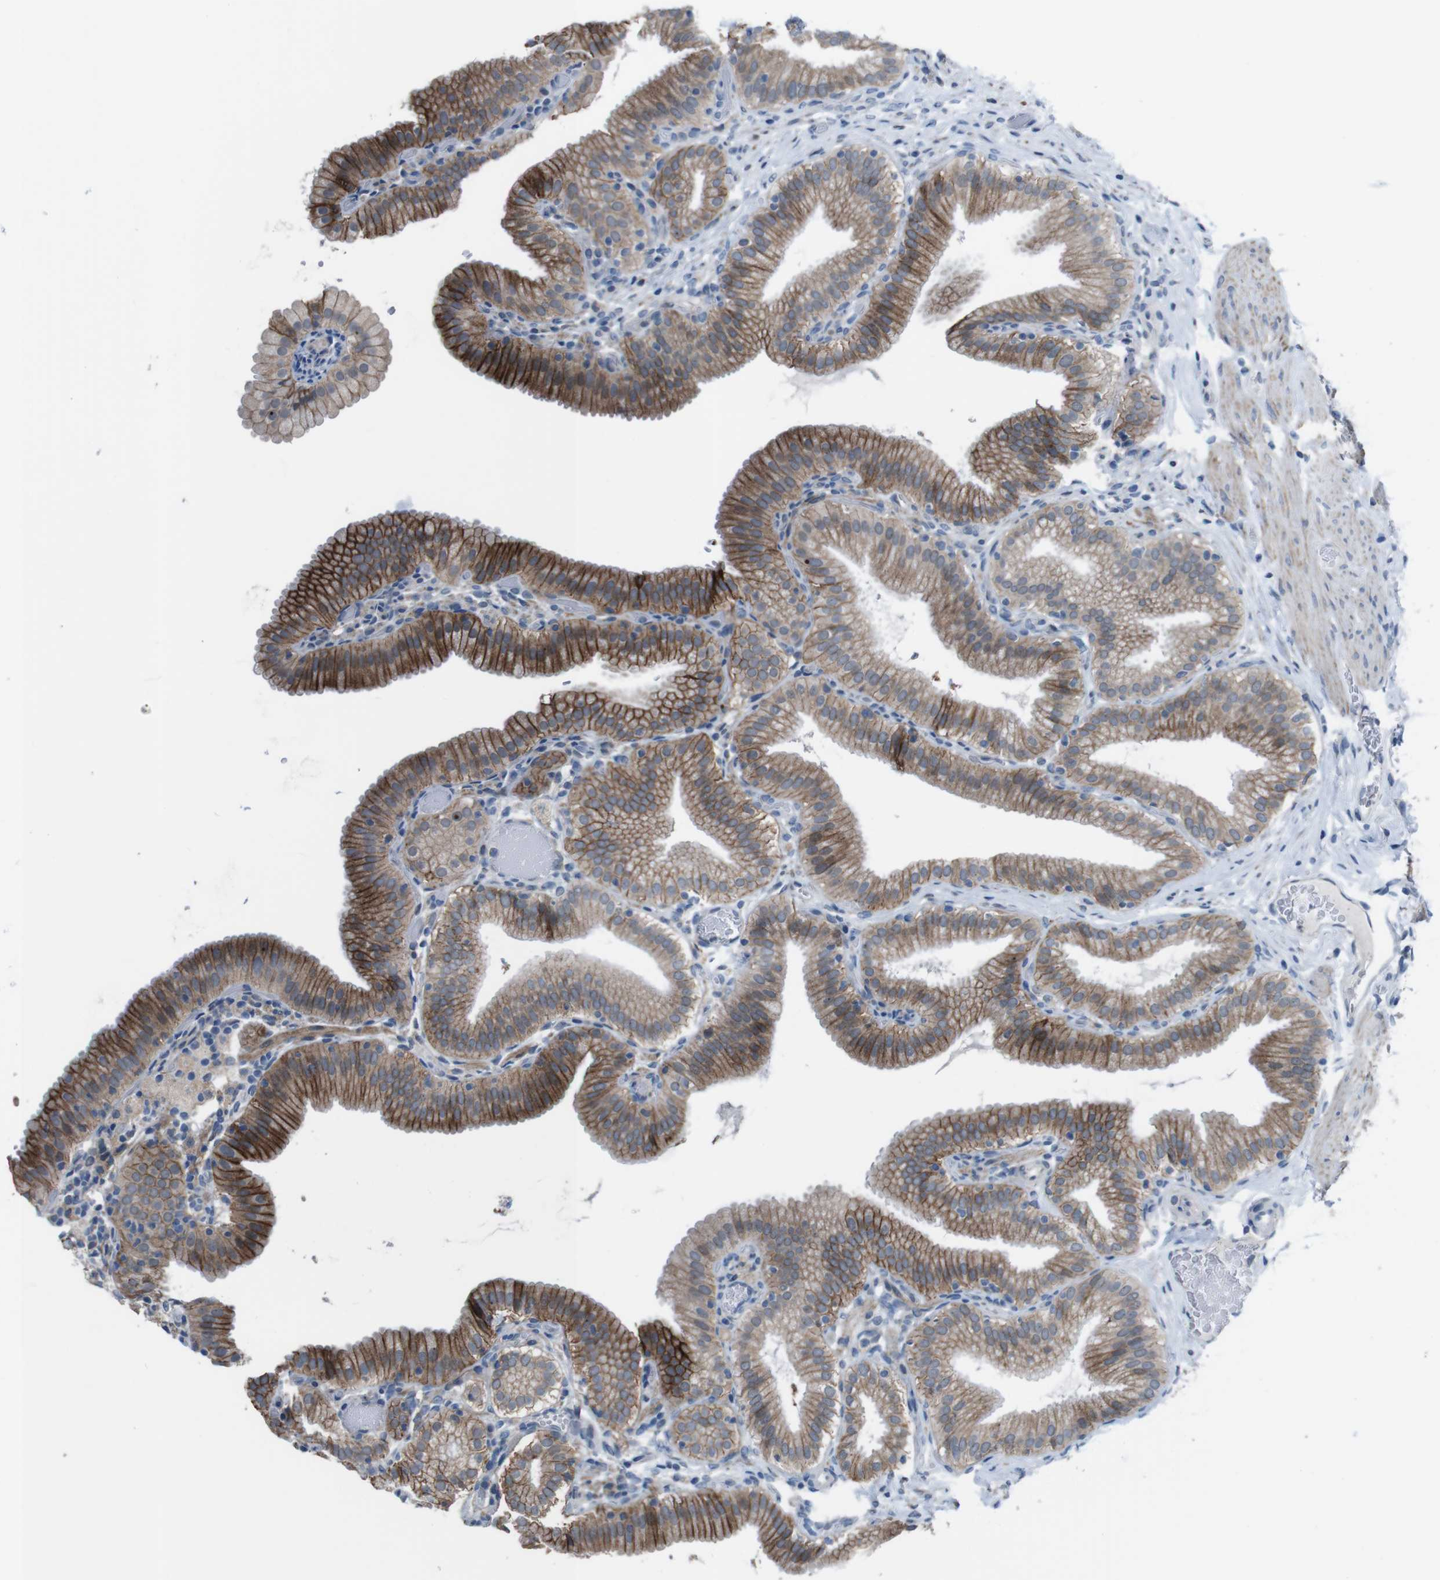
{"staining": {"intensity": "strong", "quantity": ">75%", "location": "cytoplasmic/membranous"}, "tissue": "gallbladder", "cell_type": "Glandular cells", "image_type": "normal", "snomed": [{"axis": "morphology", "description": "Normal tissue, NOS"}, {"axis": "topography", "description": "Gallbladder"}], "caption": "Gallbladder stained with DAB immunohistochemistry displays high levels of strong cytoplasmic/membranous expression in approximately >75% of glandular cells. (DAB (3,3'-diaminobenzidine) IHC with brightfield microscopy, high magnification).", "gene": "CDH22", "patient": {"sex": "male", "age": 54}}